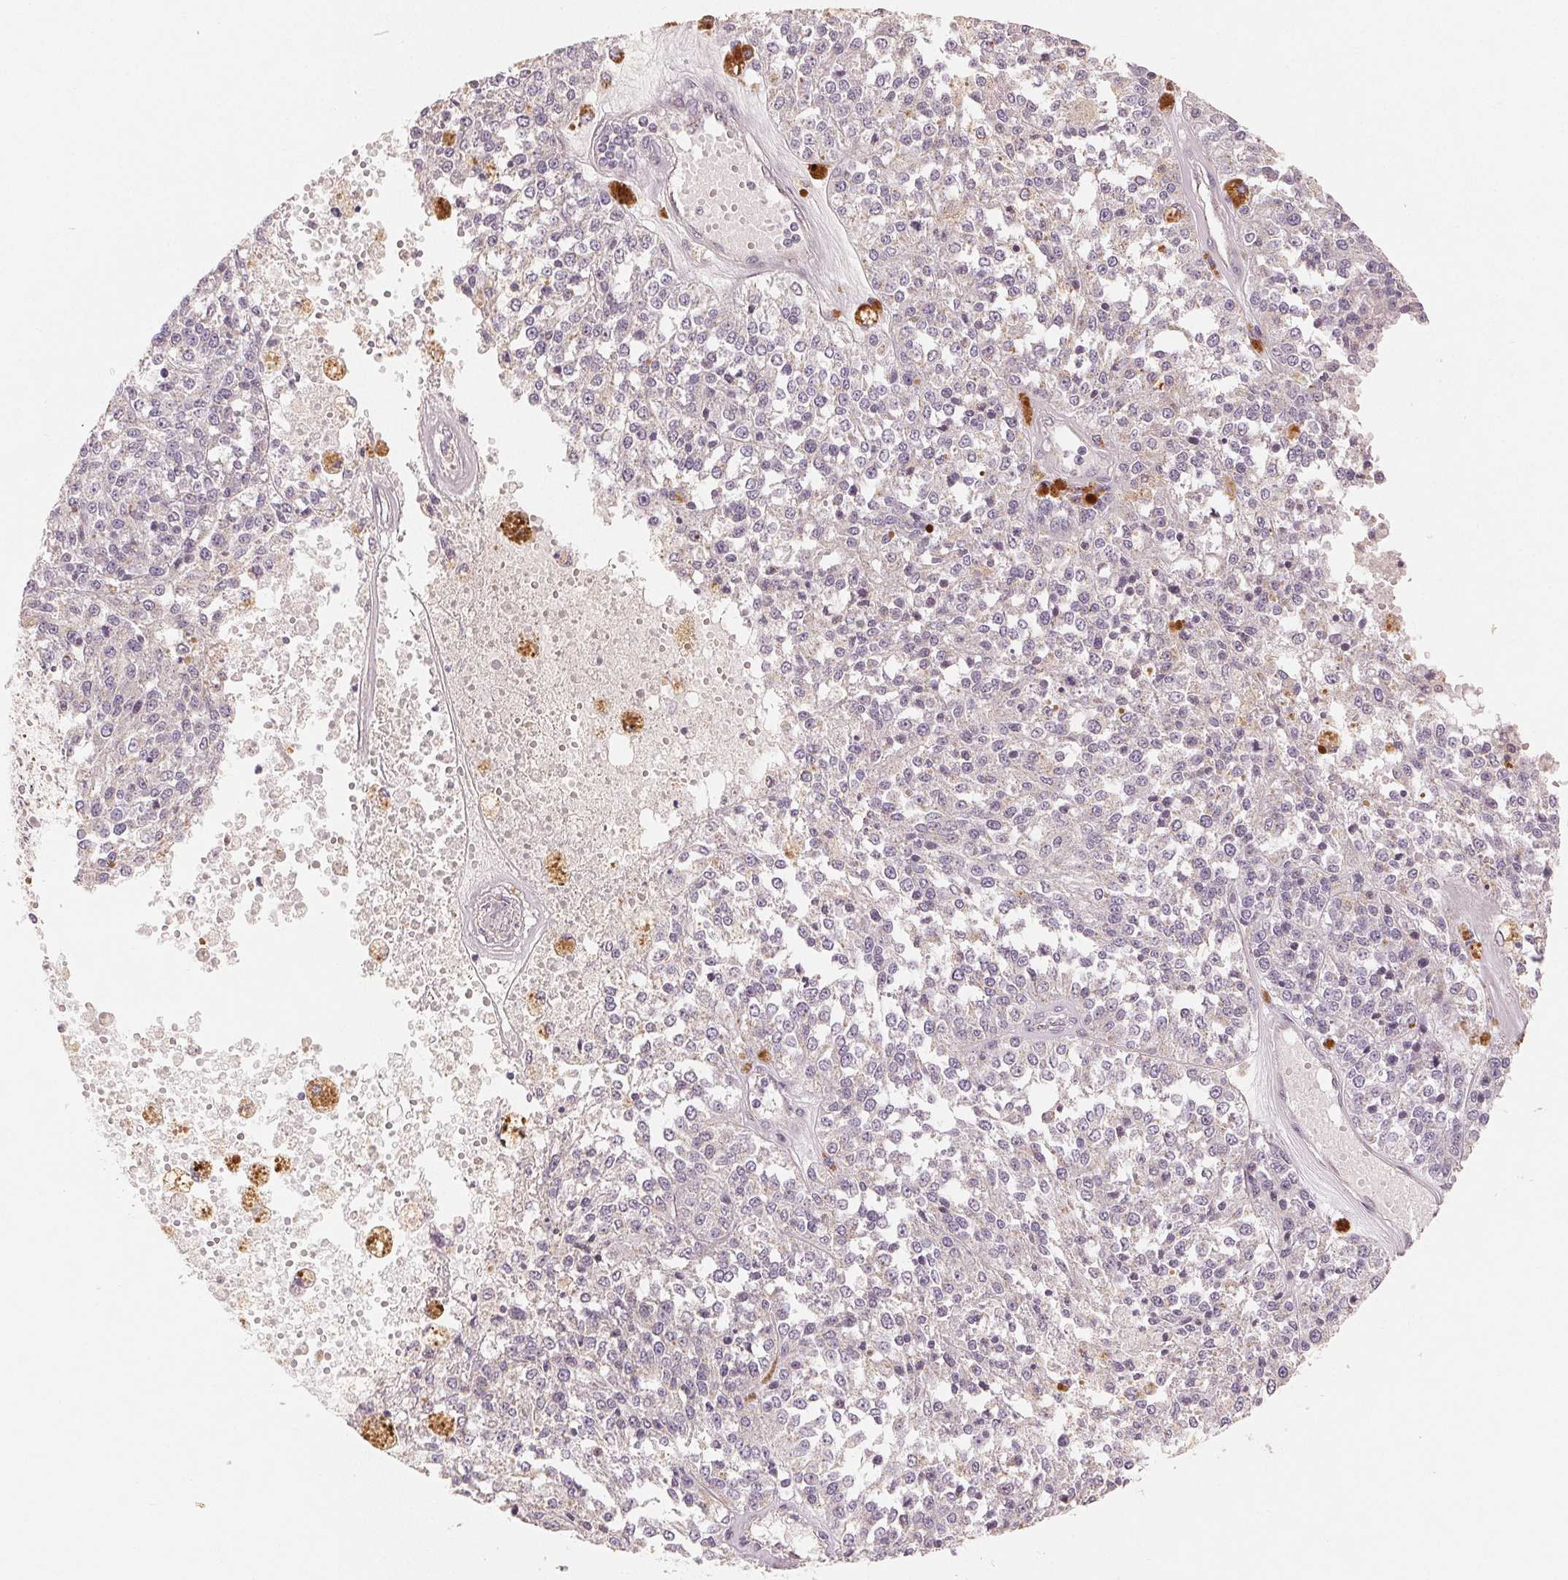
{"staining": {"intensity": "negative", "quantity": "none", "location": "none"}, "tissue": "melanoma", "cell_type": "Tumor cells", "image_type": "cancer", "snomed": [{"axis": "morphology", "description": "Malignant melanoma, Metastatic site"}, {"axis": "topography", "description": "Lymph node"}], "caption": "Immunohistochemistry (IHC) of human melanoma exhibits no expression in tumor cells. Brightfield microscopy of immunohistochemistry (IHC) stained with DAB (brown) and hematoxylin (blue), captured at high magnification.", "gene": "TMSB15B", "patient": {"sex": "female", "age": 64}}